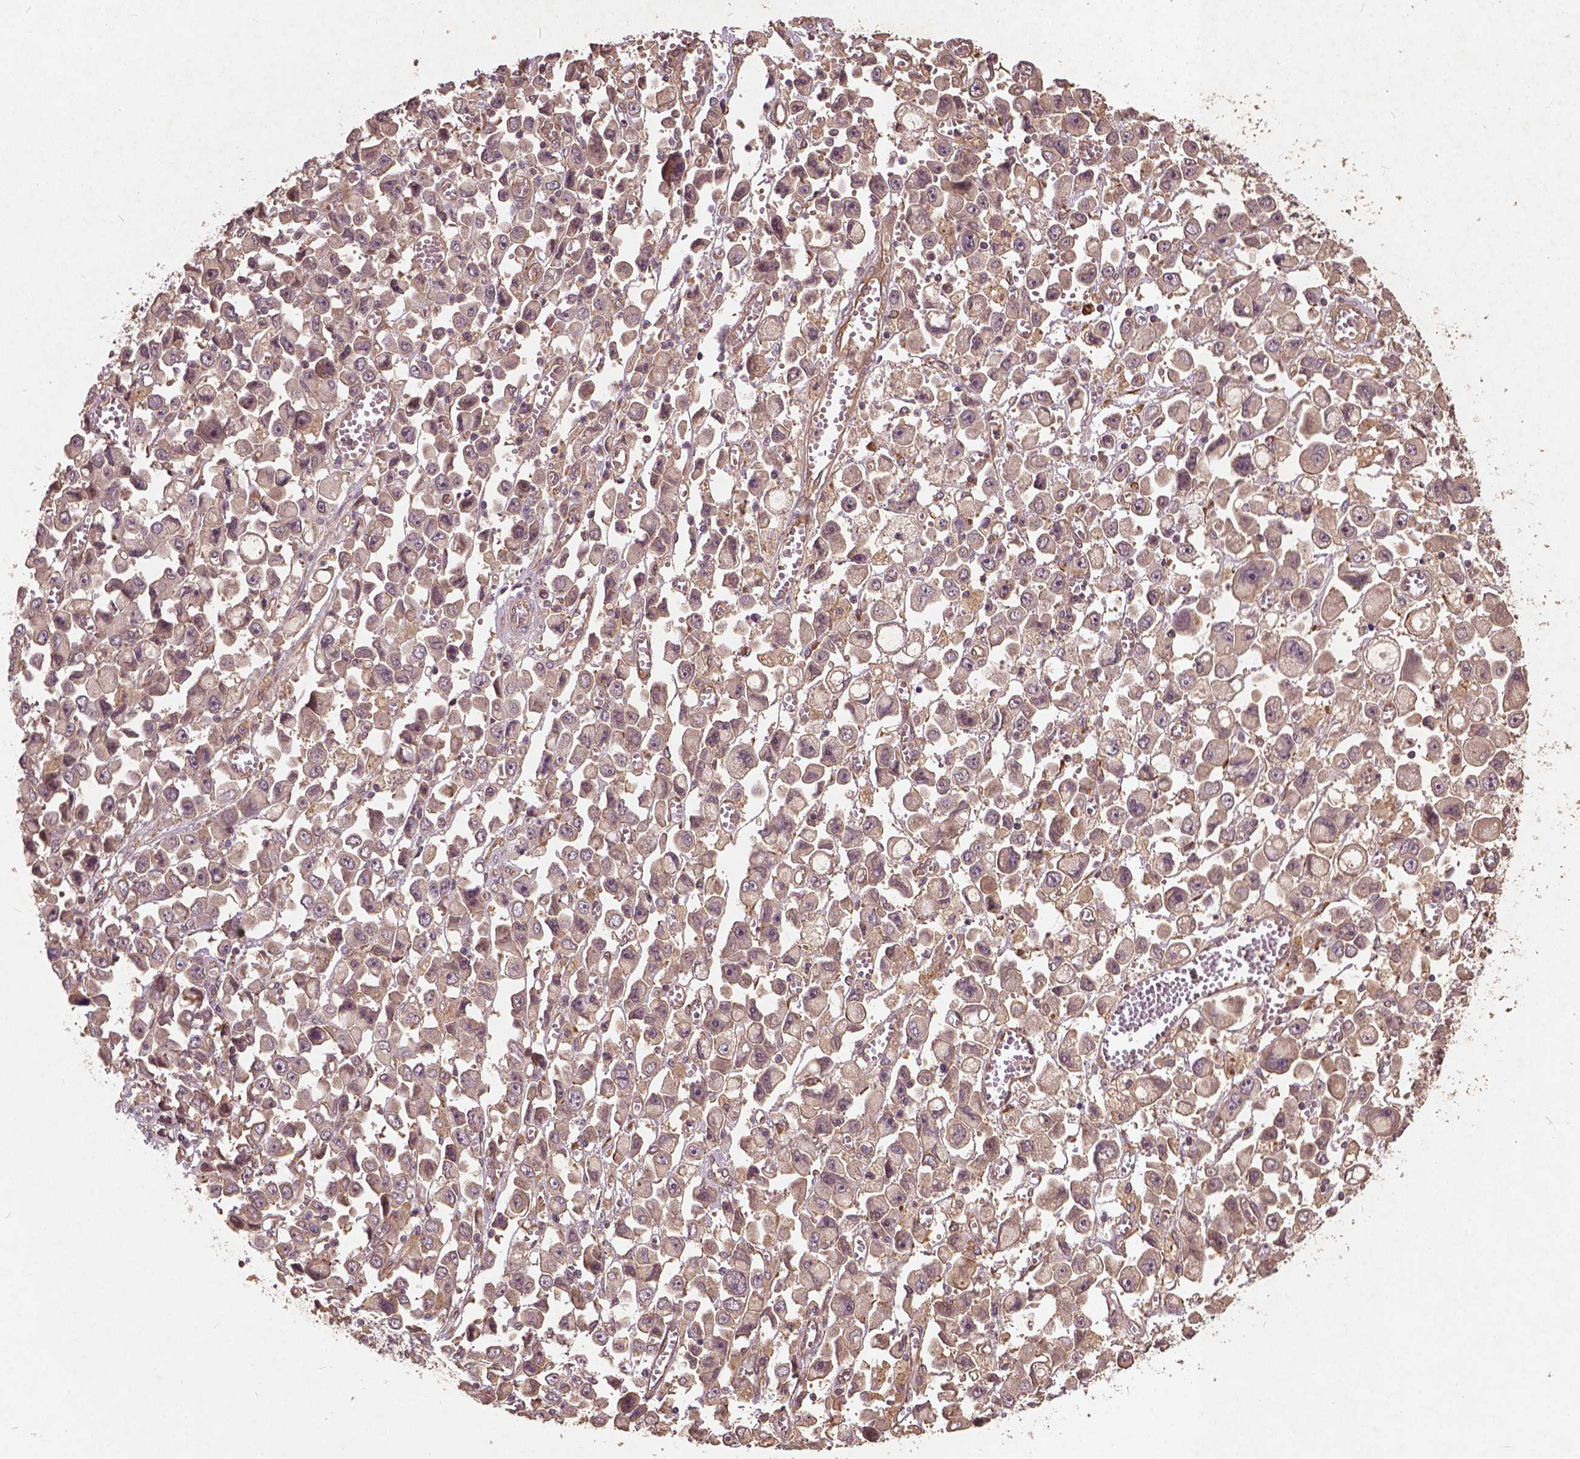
{"staining": {"intensity": "weak", "quantity": "25%-75%", "location": "cytoplasmic/membranous"}, "tissue": "stomach cancer", "cell_type": "Tumor cells", "image_type": "cancer", "snomed": [{"axis": "morphology", "description": "Adenocarcinoma, NOS"}, {"axis": "topography", "description": "Stomach, upper"}], "caption": "The immunohistochemical stain highlights weak cytoplasmic/membranous positivity in tumor cells of adenocarcinoma (stomach) tissue.", "gene": "UBXN2A", "patient": {"sex": "male", "age": 70}}